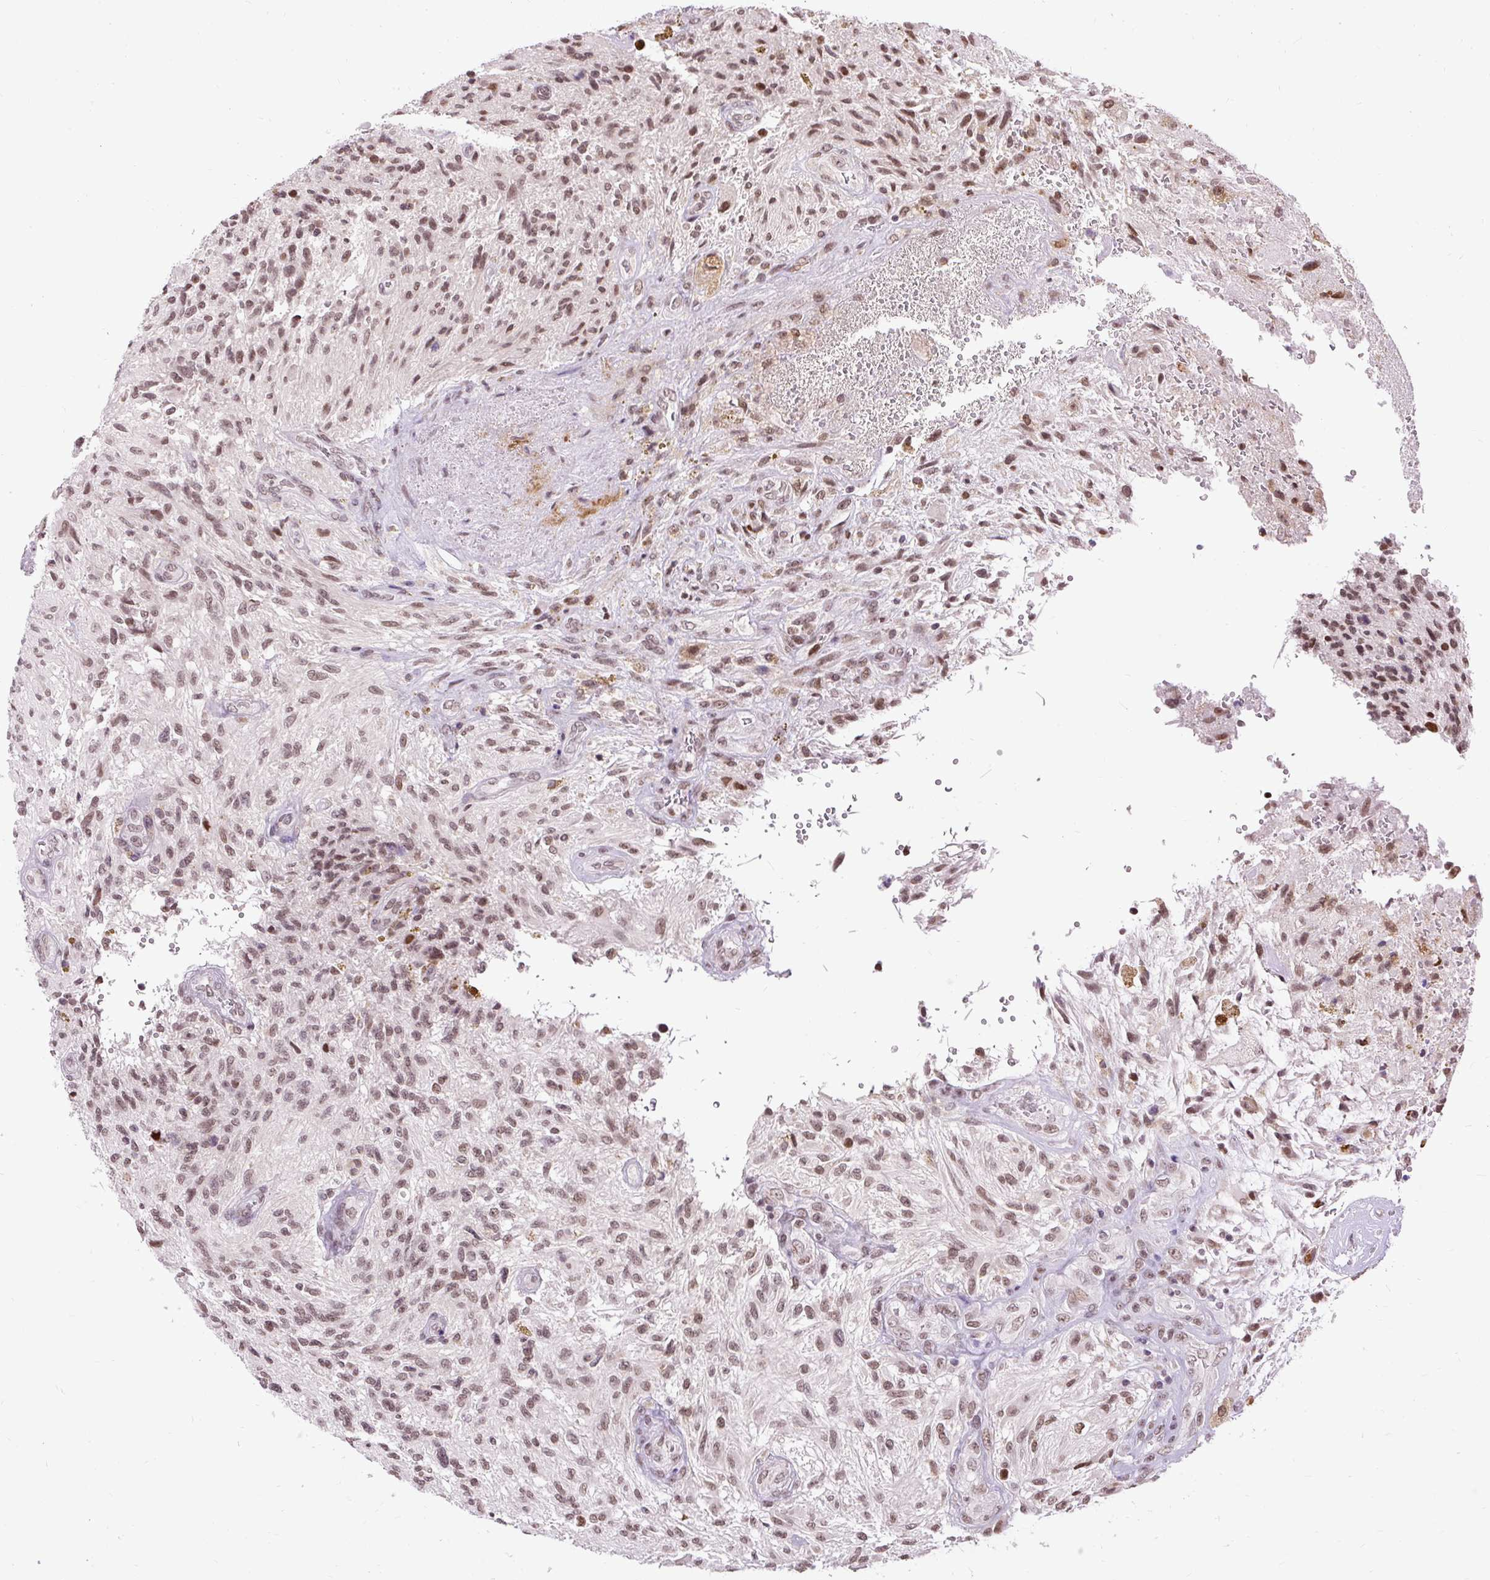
{"staining": {"intensity": "moderate", "quantity": ">75%", "location": "nuclear"}, "tissue": "glioma", "cell_type": "Tumor cells", "image_type": "cancer", "snomed": [{"axis": "morphology", "description": "Glioma, malignant, High grade"}, {"axis": "topography", "description": "Brain"}], "caption": "Immunohistochemistry image of human glioma stained for a protein (brown), which displays medium levels of moderate nuclear positivity in approximately >75% of tumor cells.", "gene": "ZNF672", "patient": {"sex": "male", "age": 56}}